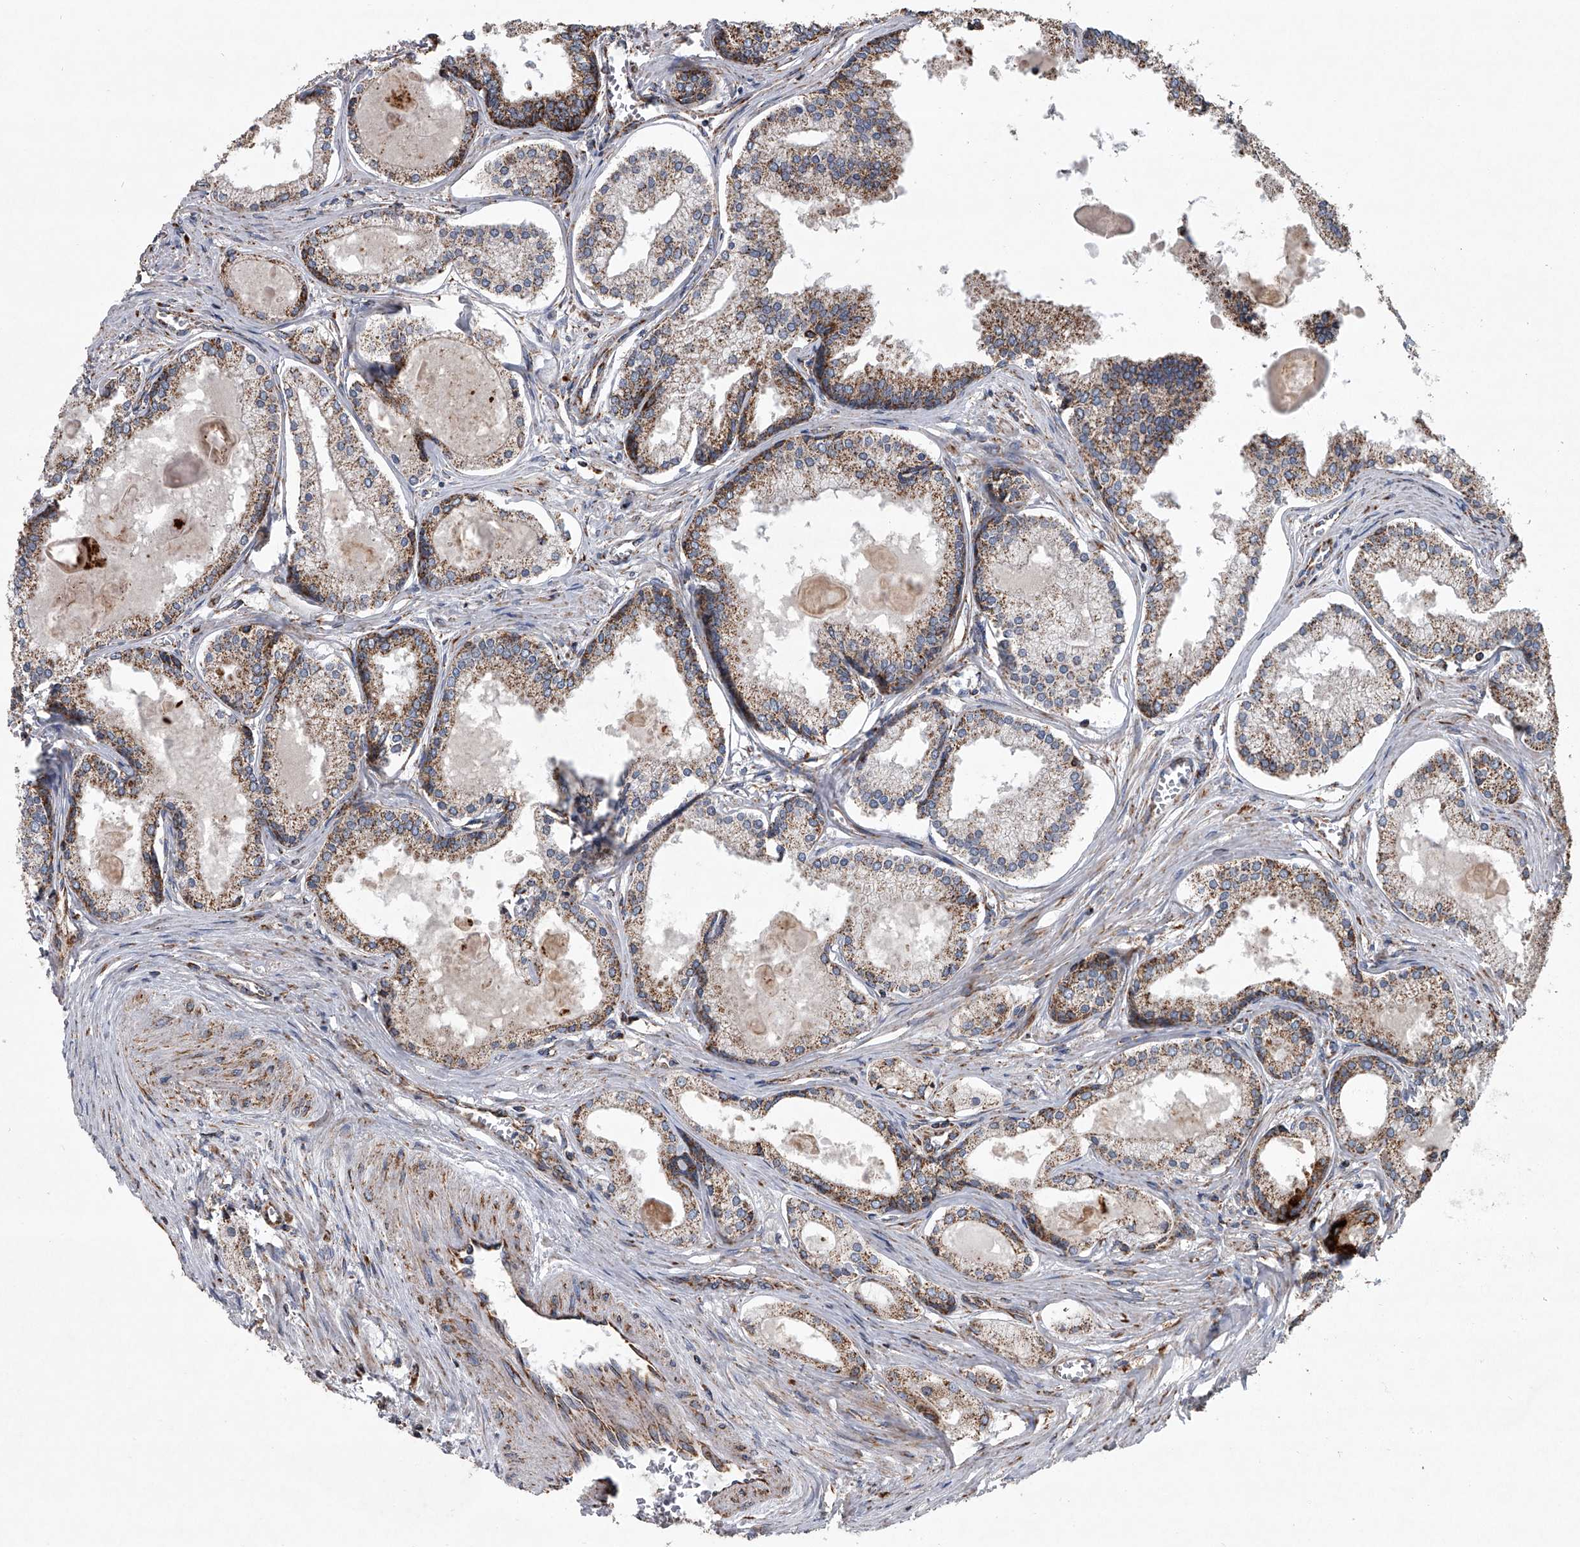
{"staining": {"intensity": "moderate", "quantity": ">75%", "location": "cytoplasmic/membranous"}, "tissue": "prostate cancer", "cell_type": "Tumor cells", "image_type": "cancer", "snomed": [{"axis": "morphology", "description": "Adenocarcinoma, High grade"}, {"axis": "topography", "description": "Prostate"}], "caption": "This histopathology image displays immunohistochemistry staining of human prostate adenocarcinoma (high-grade), with medium moderate cytoplasmic/membranous positivity in approximately >75% of tumor cells.", "gene": "ZC3H15", "patient": {"sex": "male", "age": 68}}